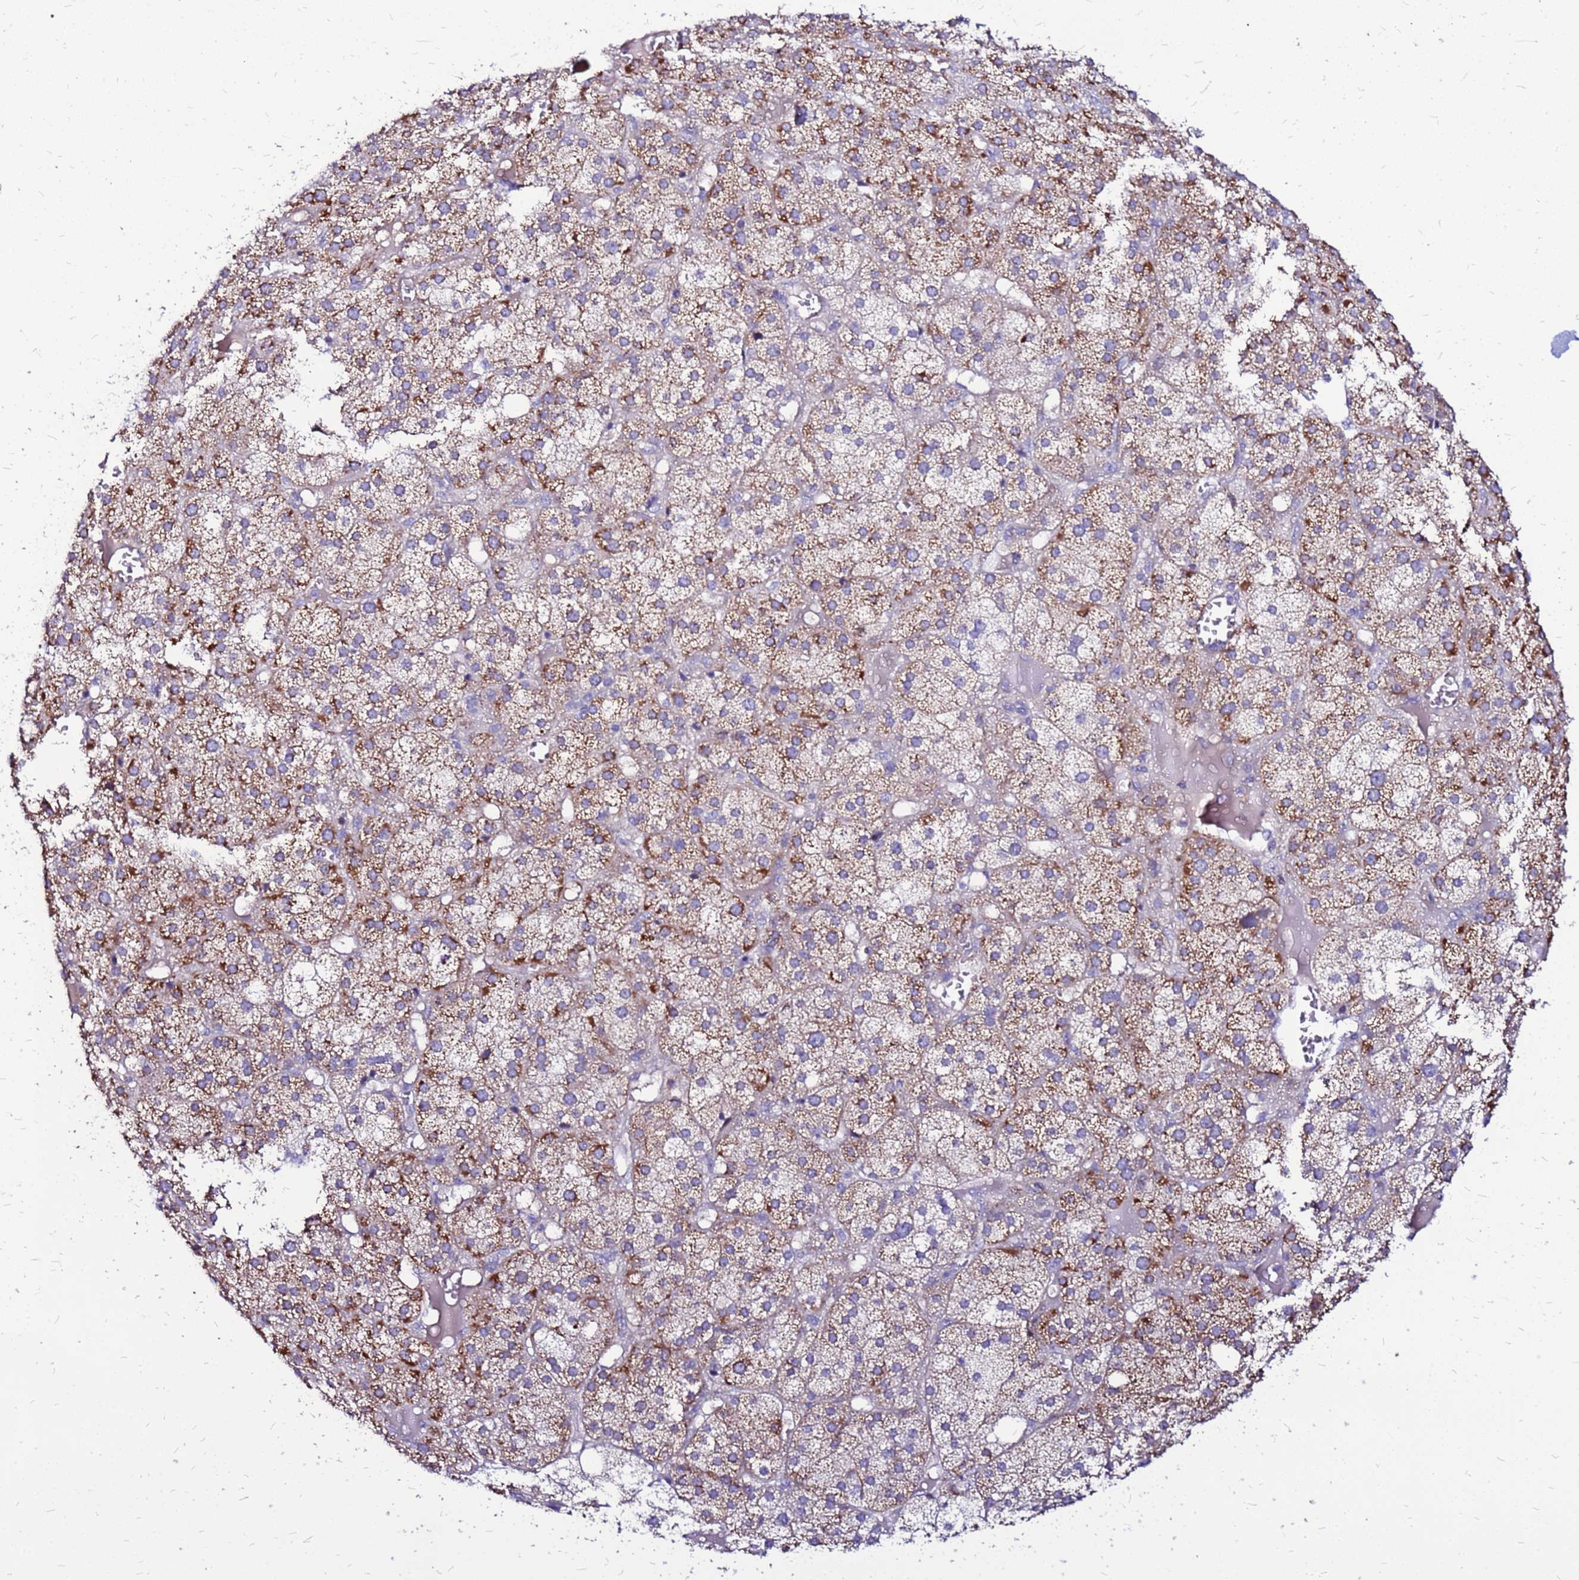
{"staining": {"intensity": "moderate", "quantity": "25%-75%", "location": "cytoplasmic/membranous"}, "tissue": "adrenal gland", "cell_type": "Glandular cells", "image_type": "normal", "snomed": [{"axis": "morphology", "description": "Normal tissue, NOS"}, {"axis": "topography", "description": "Adrenal gland"}], "caption": "A photomicrograph of human adrenal gland stained for a protein exhibits moderate cytoplasmic/membranous brown staining in glandular cells. The staining was performed using DAB to visualize the protein expression in brown, while the nuclei were stained in blue with hematoxylin (Magnification: 20x).", "gene": "ARHGEF35", "patient": {"sex": "female", "age": 61}}